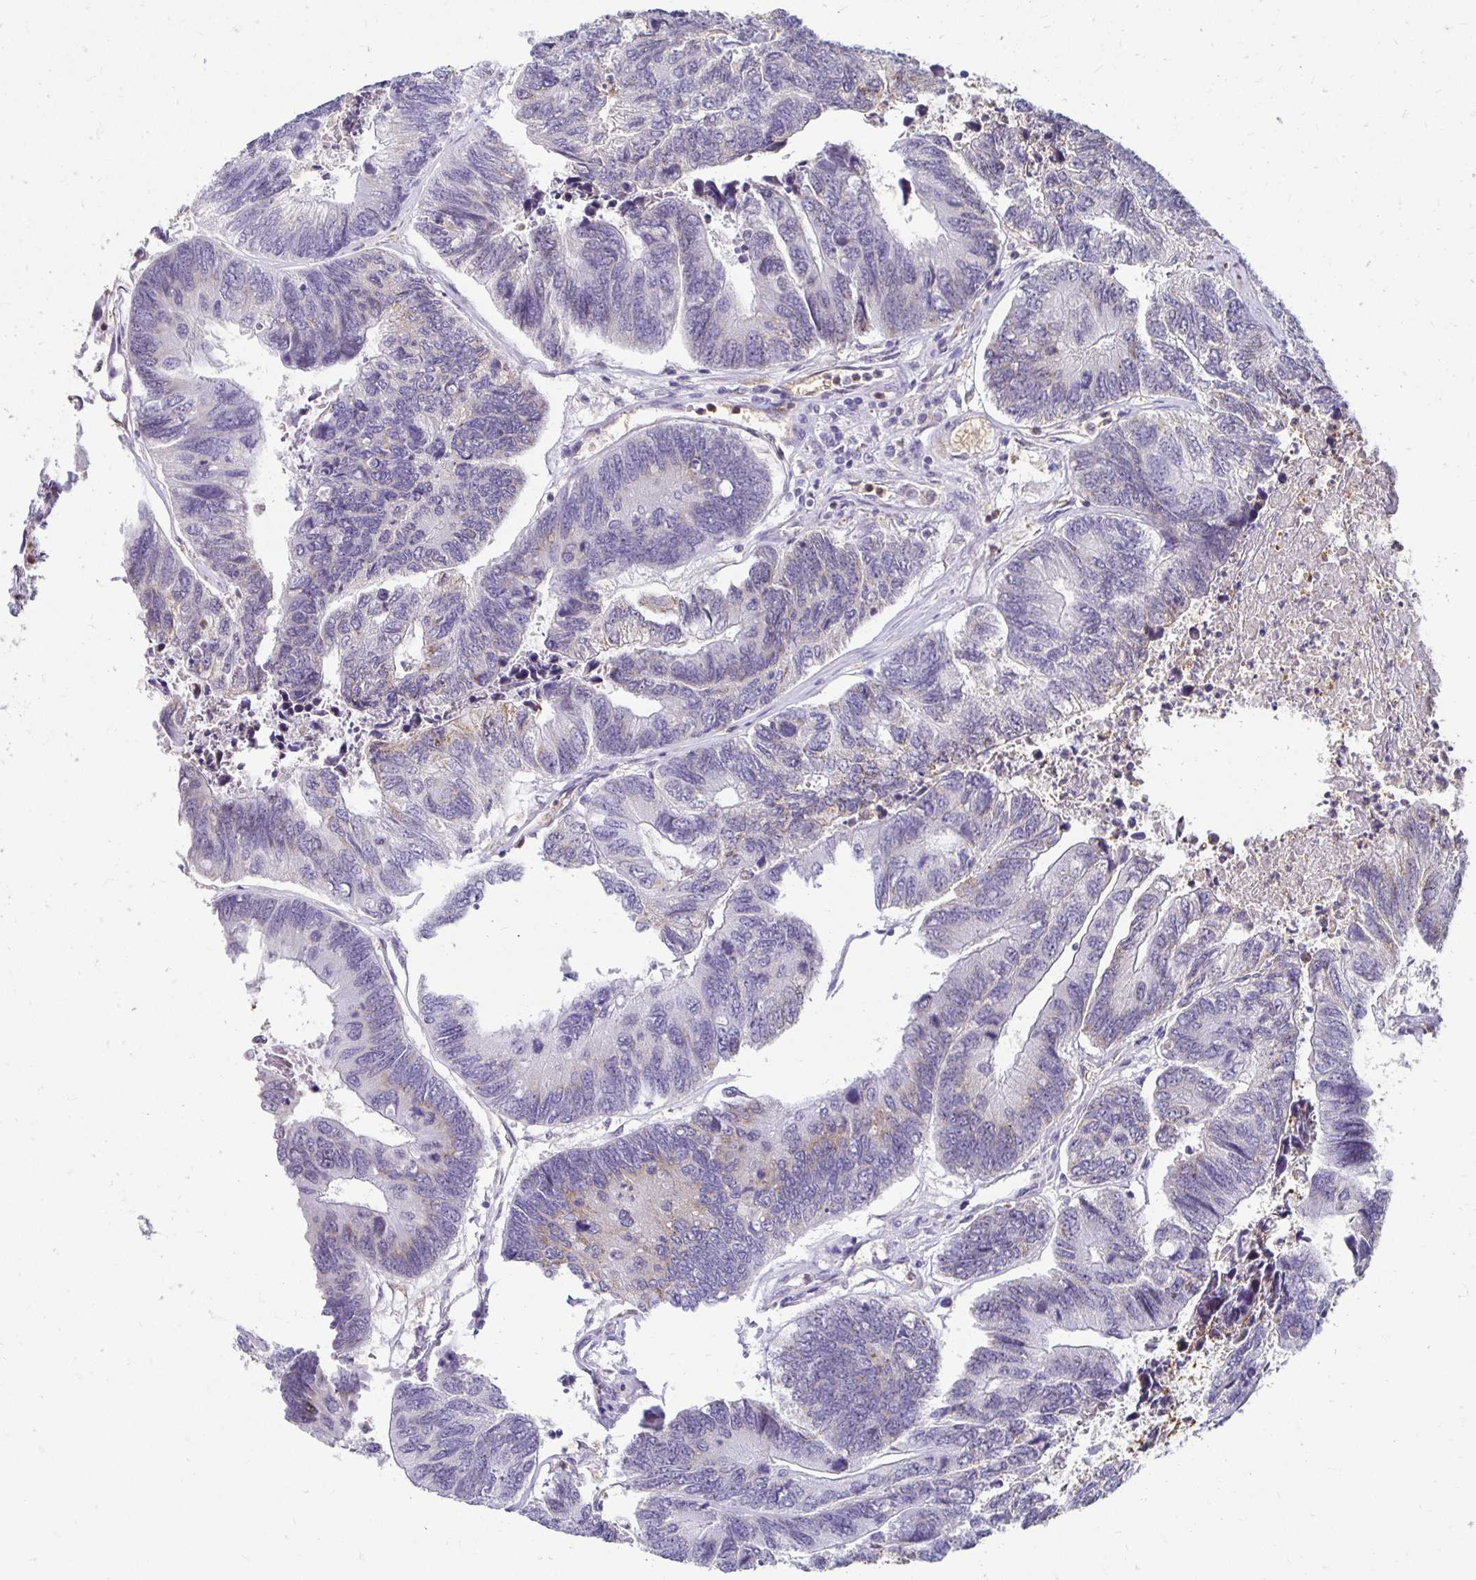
{"staining": {"intensity": "weak", "quantity": "<25%", "location": "cytoplasmic/membranous"}, "tissue": "colorectal cancer", "cell_type": "Tumor cells", "image_type": "cancer", "snomed": [{"axis": "morphology", "description": "Adenocarcinoma, NOS"}, {"axis": "topography", "description": "Colon"}], "caption": "The image shows no staining of tumor cells in colorectal cancer (adenocarcinoma).", "gene": "GK2", "patient": {"sex": "female", "age": 67}}